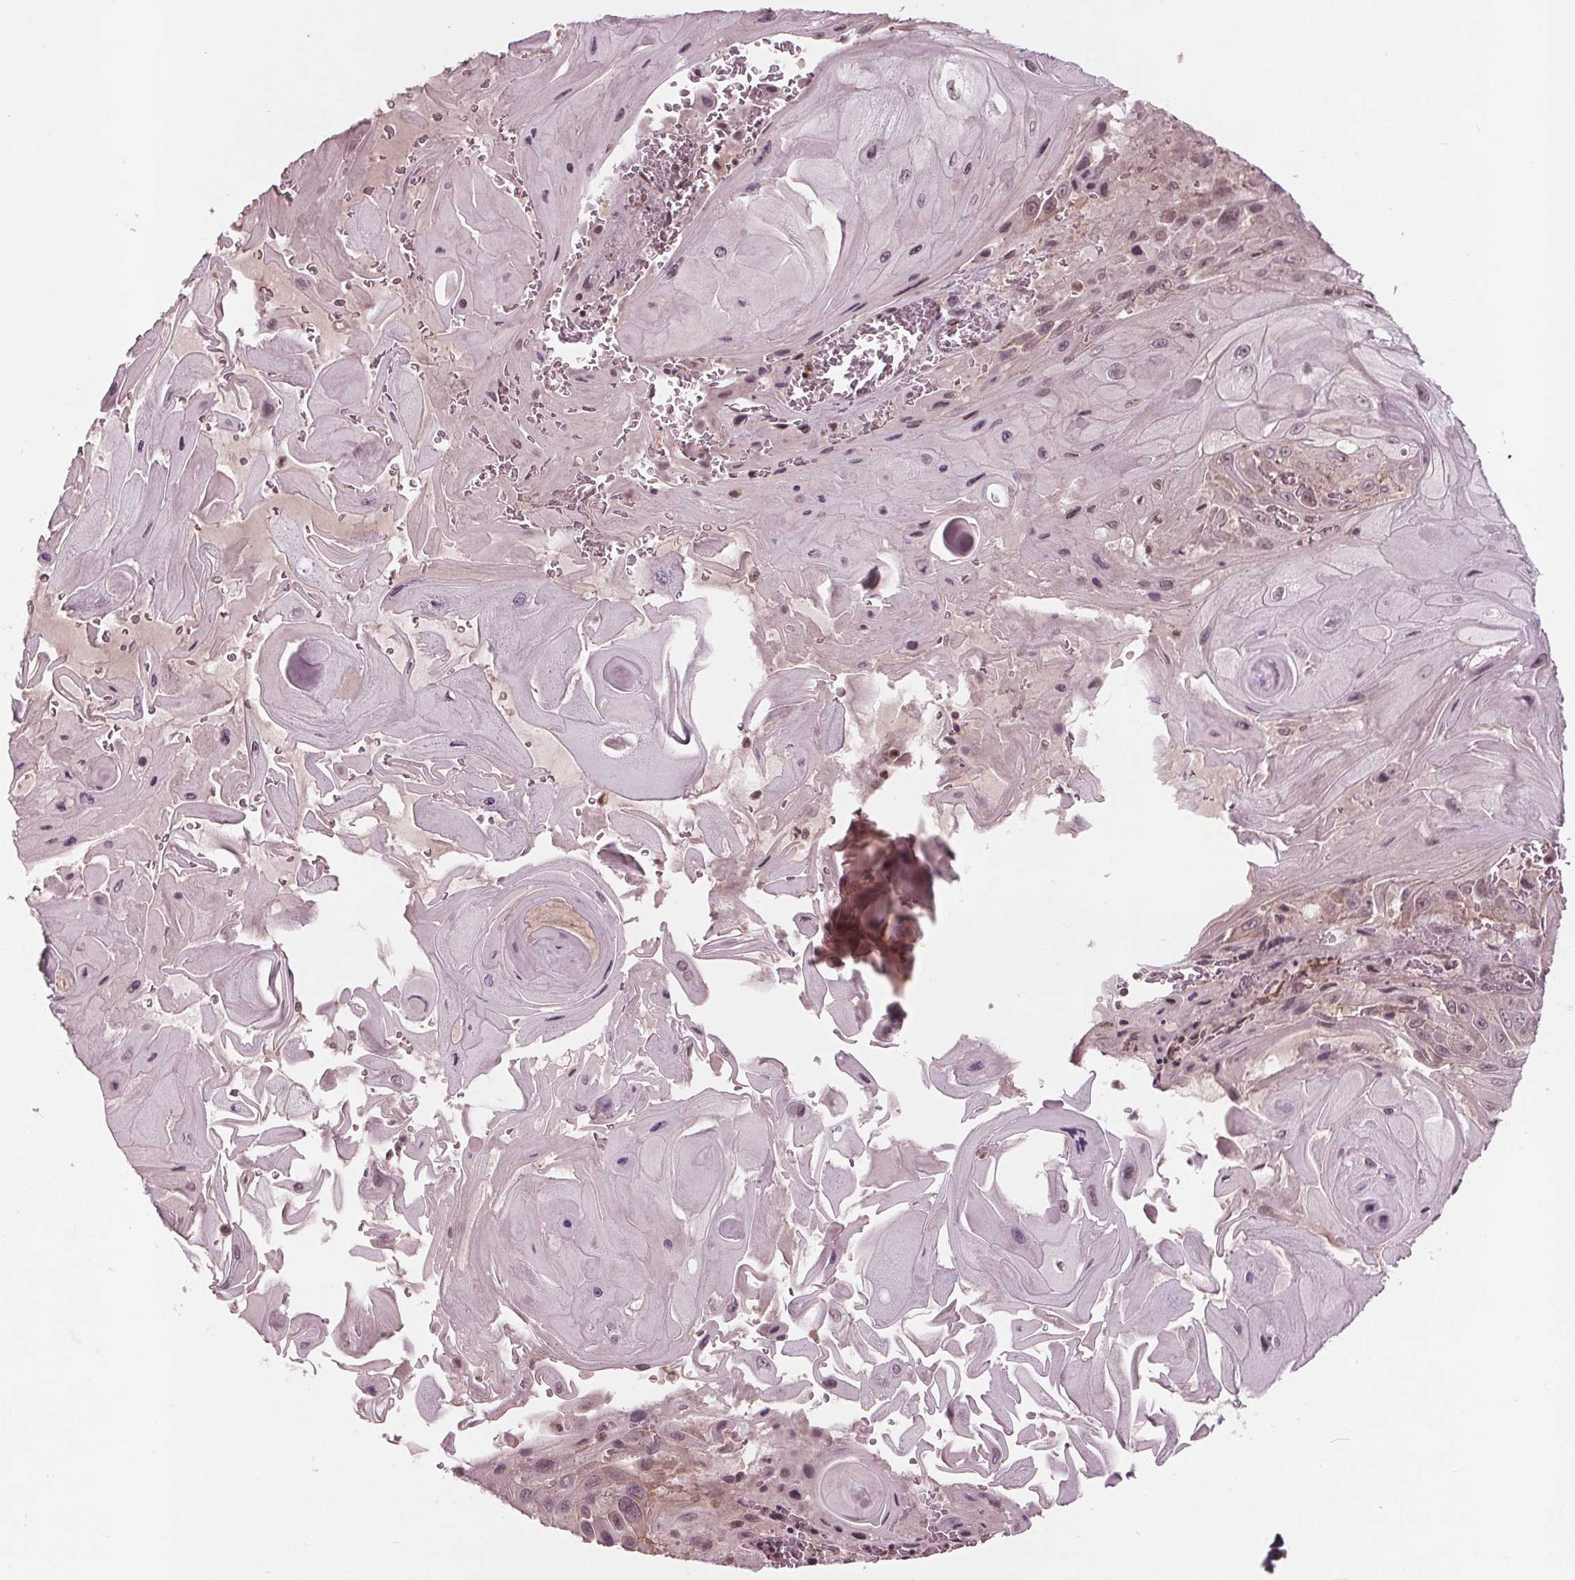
{"staining": {"intensity": "weak", "quantity": "<25%", "location": "nuclear"}, "tissue": "skin cancer", "cell_type": "Tumor cells", "image_type": "cancer", "snomed": [{"axis": "morphology", "description": "Squamous cell carcinoma, NOS"}, {"axis": "topography", "description": "Skin"}], "caption": "Histopathology image shows no protein positivity in tumor cells of skin cancer (squamous cell carcinoma) tissue.", "gene": "BTBD1", "patient": {"sex": "female", "age": 94}}